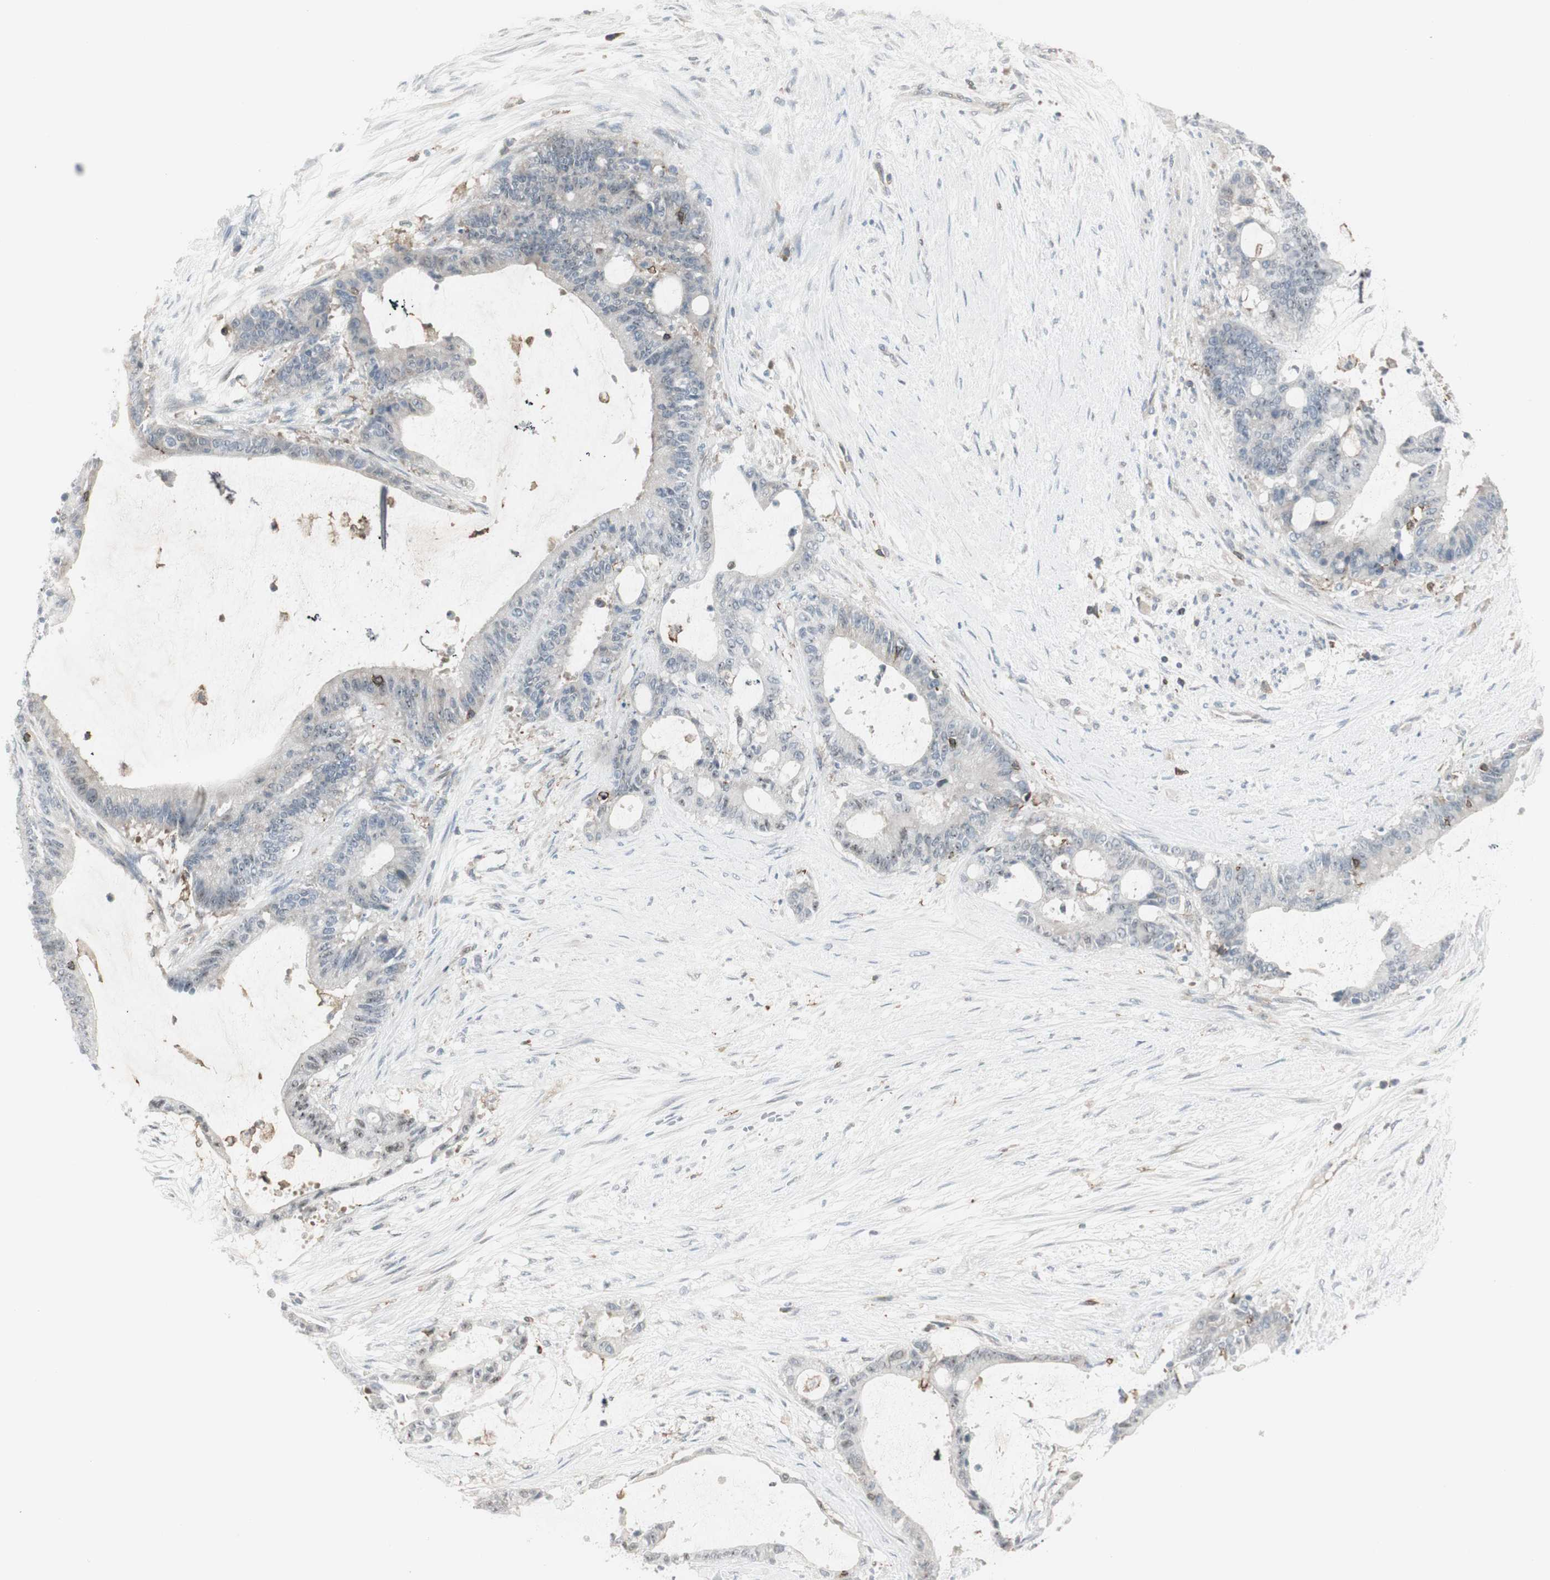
{"staining": {"intensity": "negative", "quantity": "none", "location": "none"}, "tissue": "liver cancer", "cell_type": "Tumor cells", "image_type": "cancer", "snomed": [{"axis": "morphology", "description": "Cholangiocarcinoma"}, {"axis": "topography", "description": "Liver"}], "caption": "There is no significant staining in tumor cells of liver cancer.", "gene": "MAP4K4", "patient": {"sex": "female", "age": 73}}